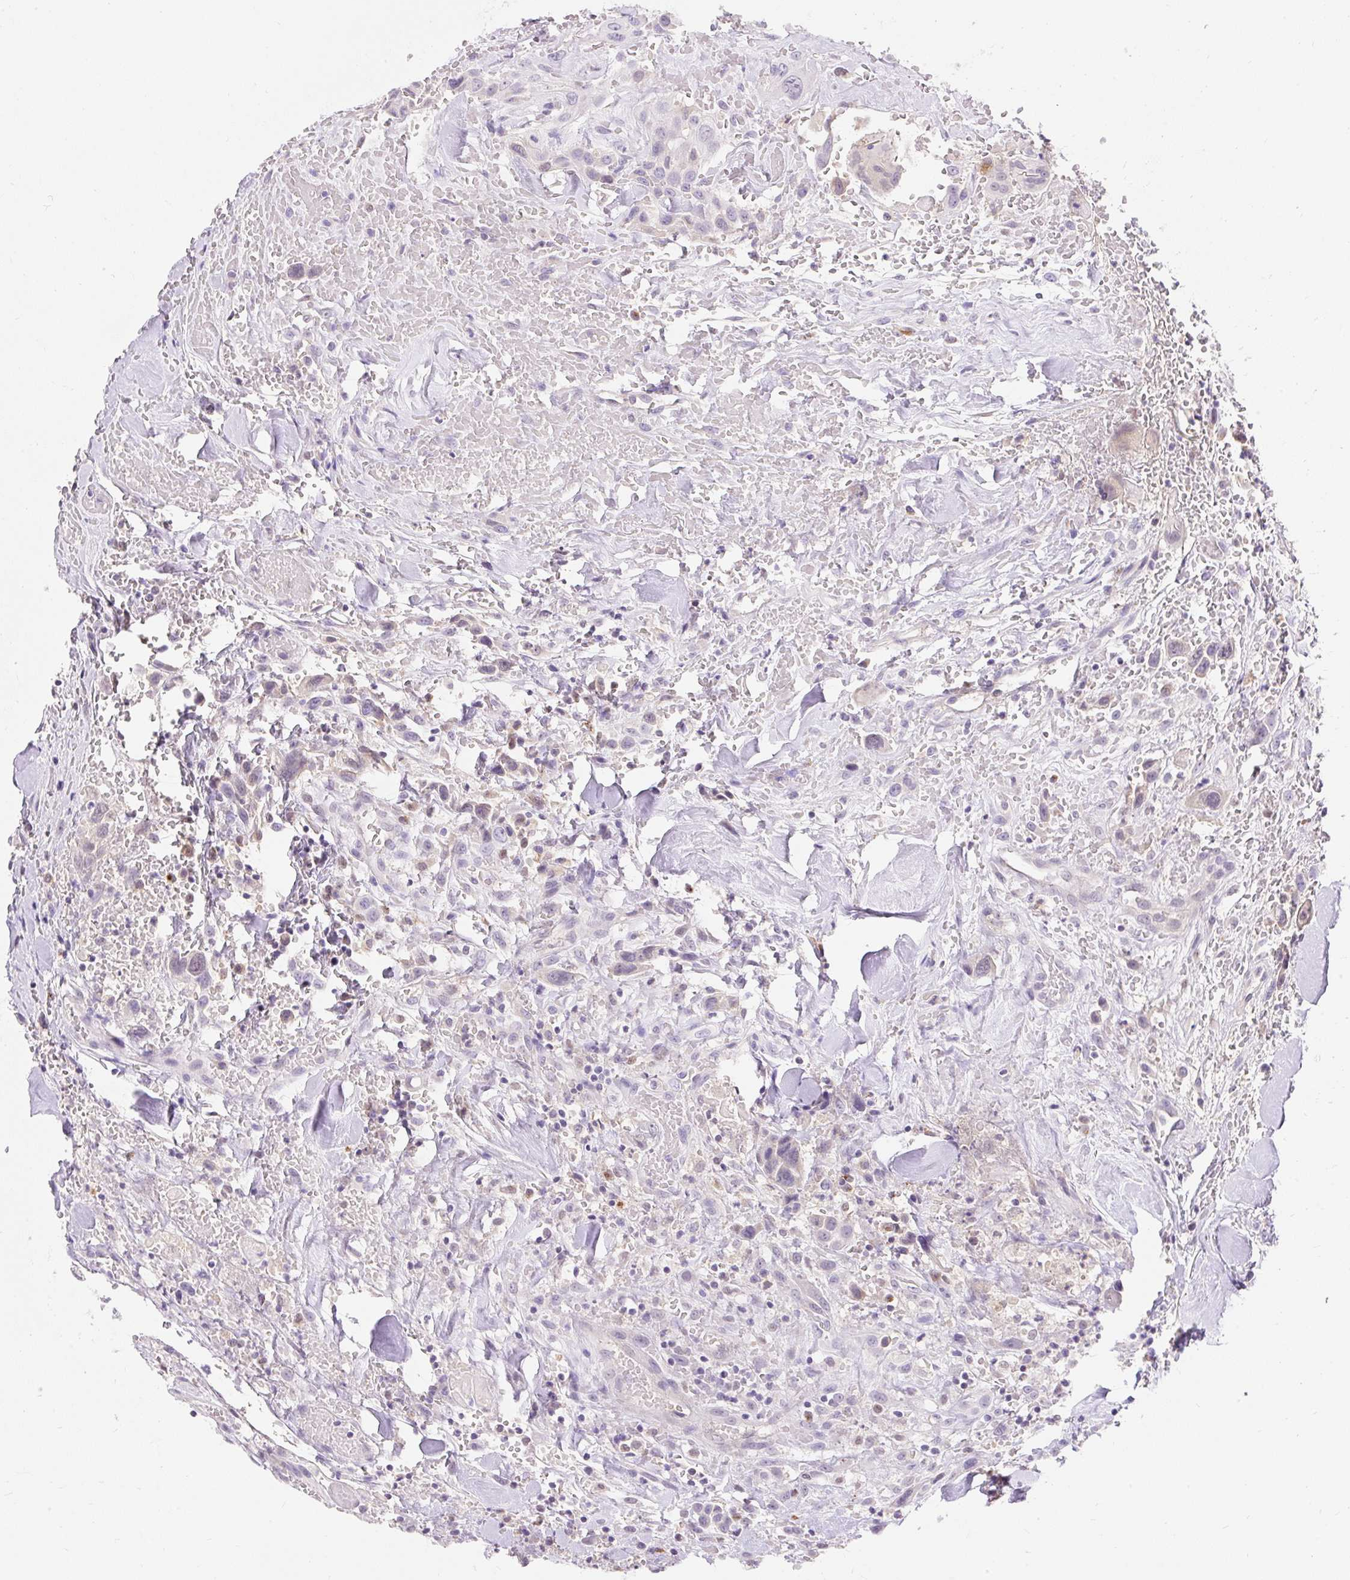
{"staining": {"intensity": "negative", "quantity": "none", "location": "none"}, "tissue": "head and neck cancer", "cell_type": "Tumor cells", "image_type": "cancer", "snomed": [{"axis": "morphology", "description": "Squamous cell carcinoma, NOS"}, {"axis": "topography", "description": "Head-Neck"}], "caption": "A photomicrograph of human head and neck cancer (squamous cell carcinoma) is negative for staining in tumor cells.", "gene": "TMEM150C", "patient": {"sex": "male", "age": 81}}